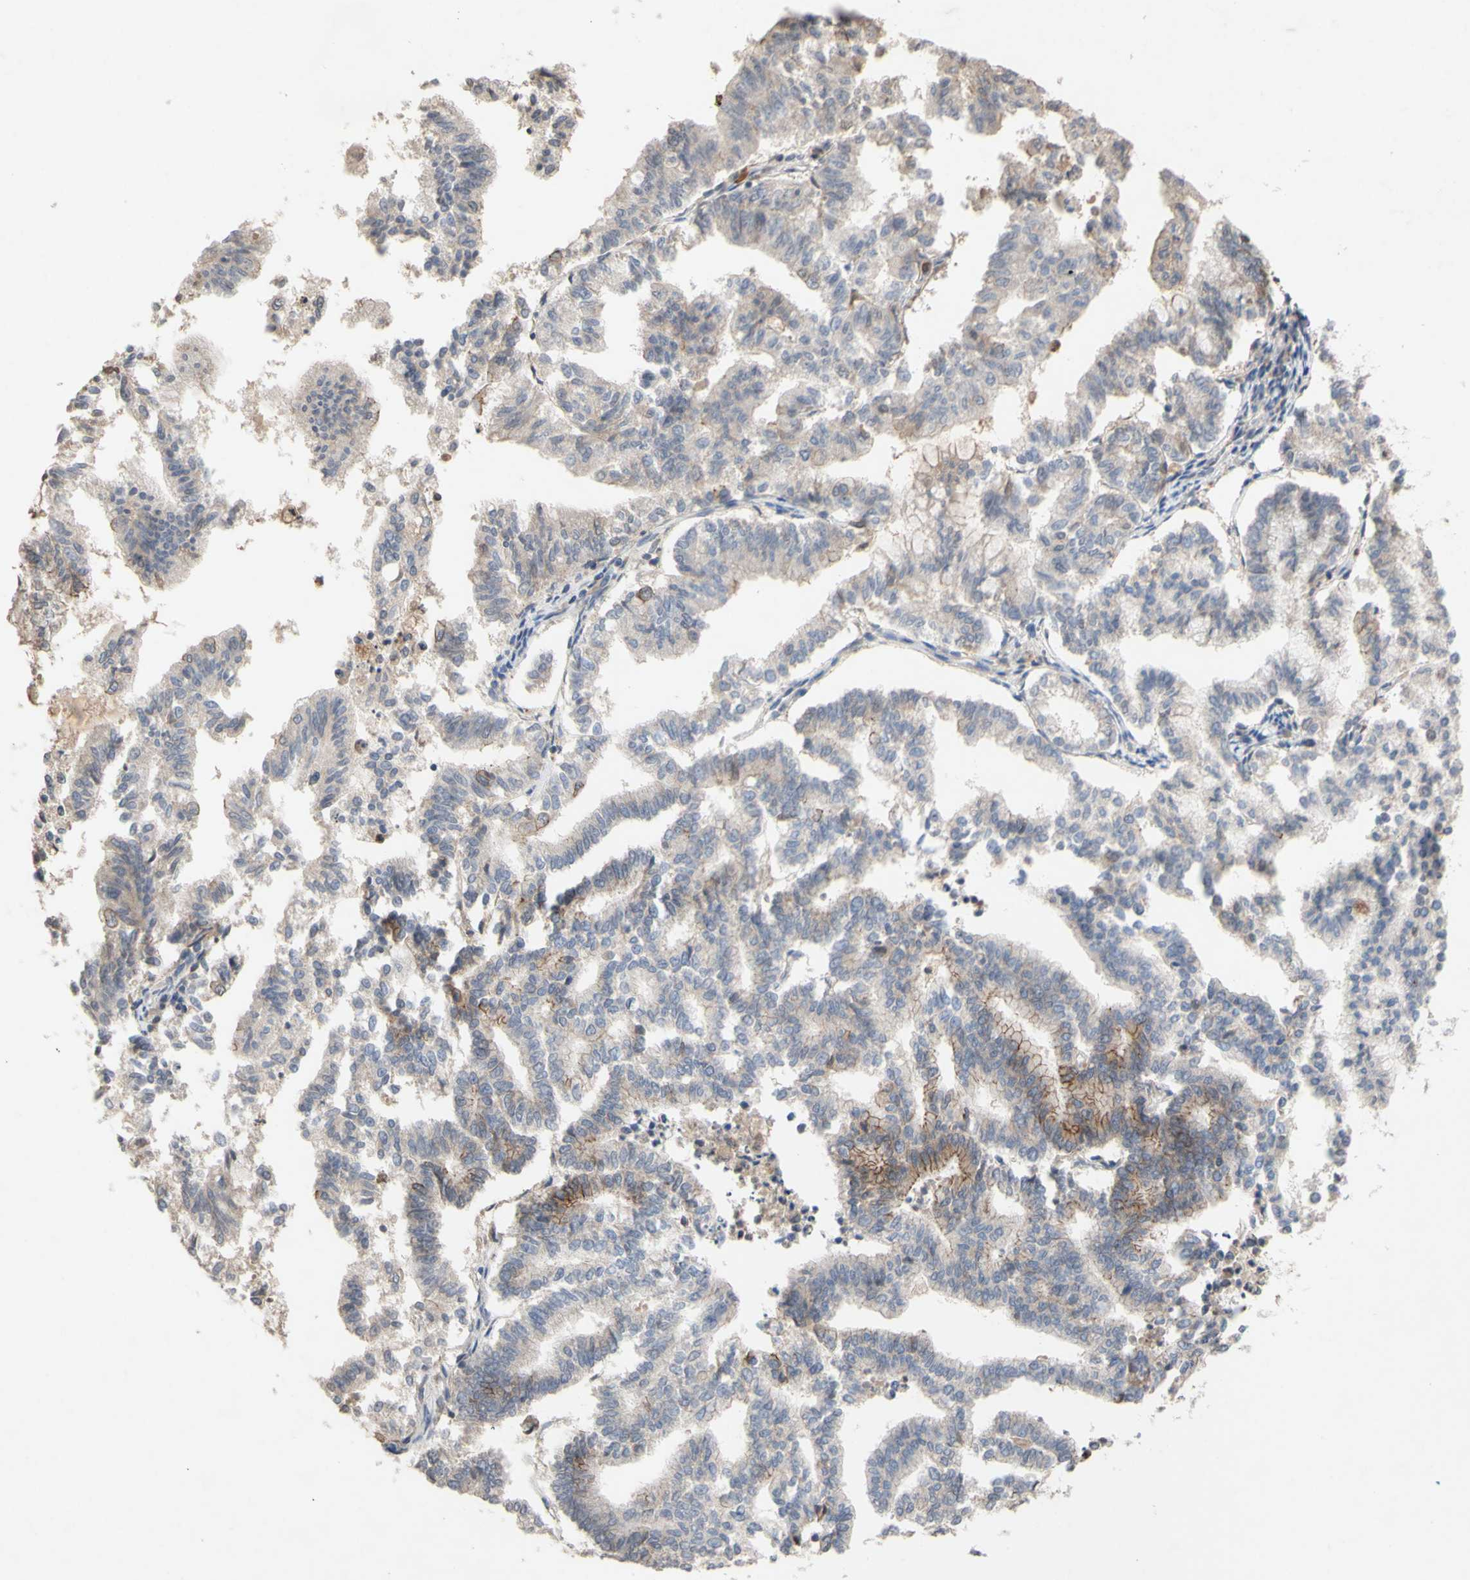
{"staining": {"intensity": "moderate", "quantity": "<25%", "location": "cytoplasmic/membranous"}, "tissue": "endometrial cancer", "cell_type": "Tumor cells", "image_type": "cancer", "snomed": [{"axis": "morphology", "description": "Necrosis, NOS"}, {"axis": "morphology", "description": "Adenocarcinoma, NOS"}, {"axis": "topography", "description": "Endometrium"}], "caption": "Tumor cells show low levels of moderate cytoplasmic/membranous staining in about <25% of cells in endometrial cancer.", "gene": "NECTIN3", "patient": {"sex": "female", "age": 79}}